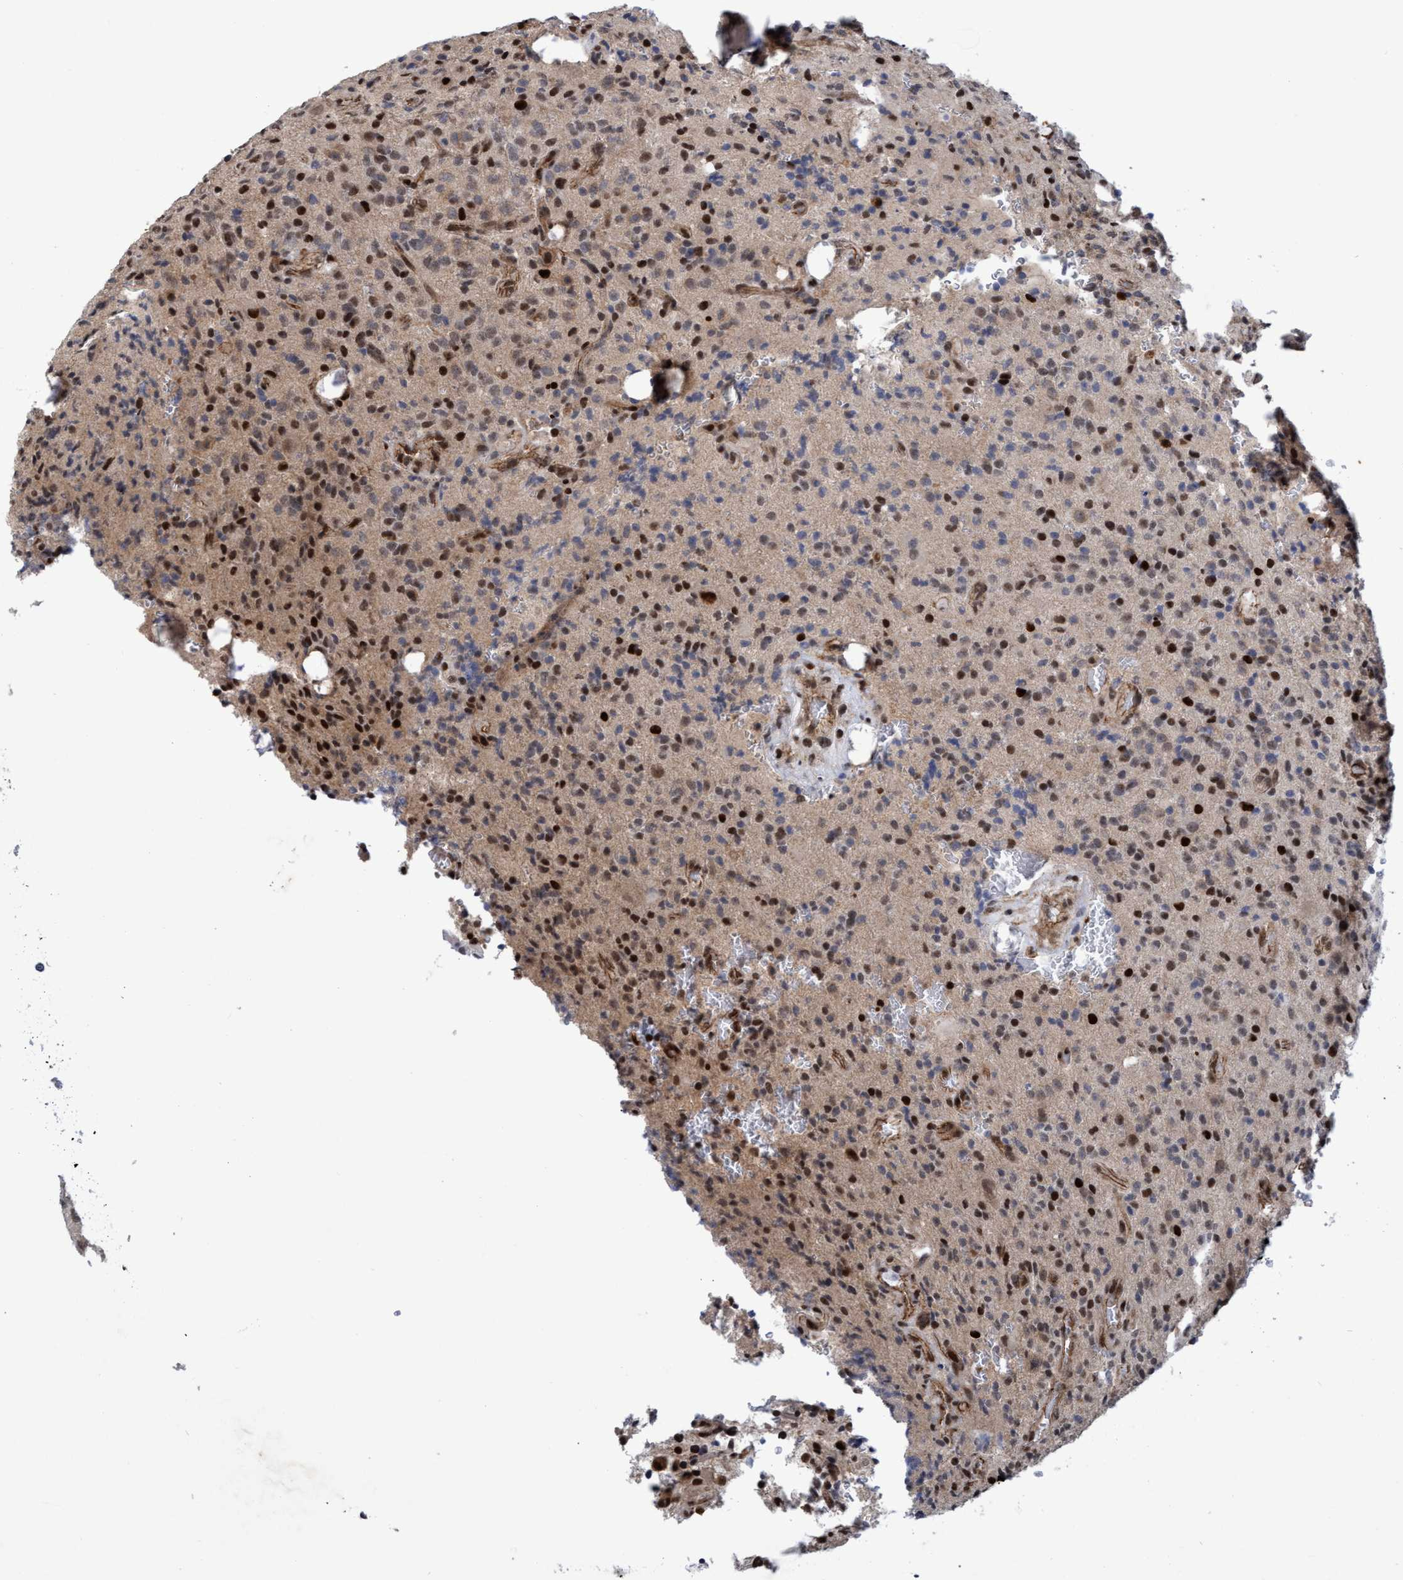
{"staining": {"intensity": "moderate", "quantity": ">75%", "location": "nuclear"}, "tissue": "glioma", "cell_type": "Tumor cells", "image_type": "cancer", "snomed": [{"axis": "morphology", "description": "Glioma, malignant, High grade"}, {"axis": "topography", "description": "Brain"}], "caption": "This is an image of IHC staining of glioma, which shows moderate expression in the nuclear of tumor cells.", "gene": "GTF2F1", "patient": {"sex": "male", "age": 34}}